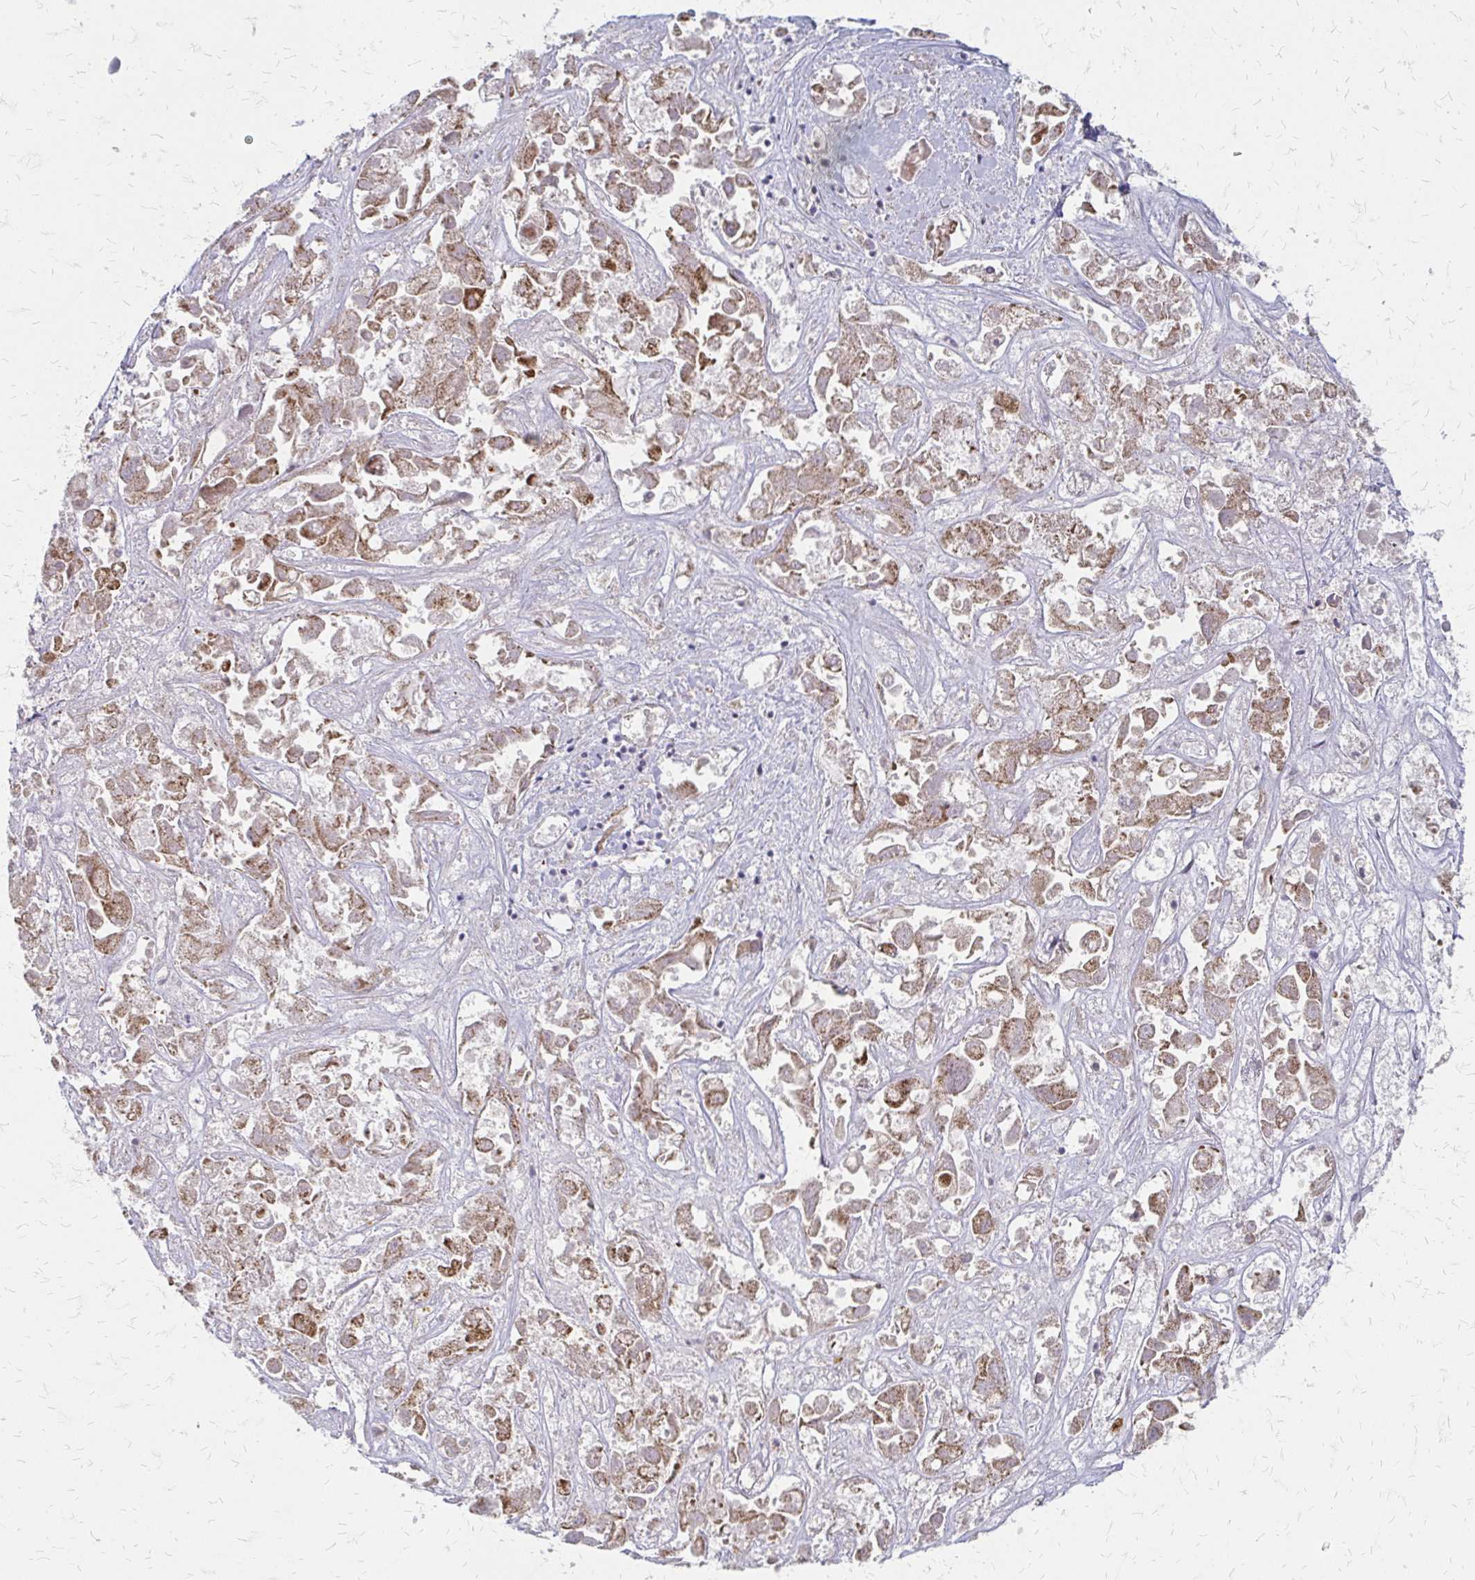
{"staining": {"intensity": "moderate", "quantity": ">75%", "location": "cytoplasmic/membranous"}, "tissue": "liver cancer", "cell_type": "Tumor cells", "image_type": "cancer", "snomed": [{"axis": "morphology", "description": "Cholangiocarcinoma"}, {"axis": "topography", "description": "Liver"}], "caption": "About >75% of tumor cells in liver cancer (cholangiocarcinoma) display moderate cytoplasmic/membranous protein expression as visualized by brown immunohistochemical staining.", "gene": "ZNF383", "patient": {"sex": "male", "age": 81}}